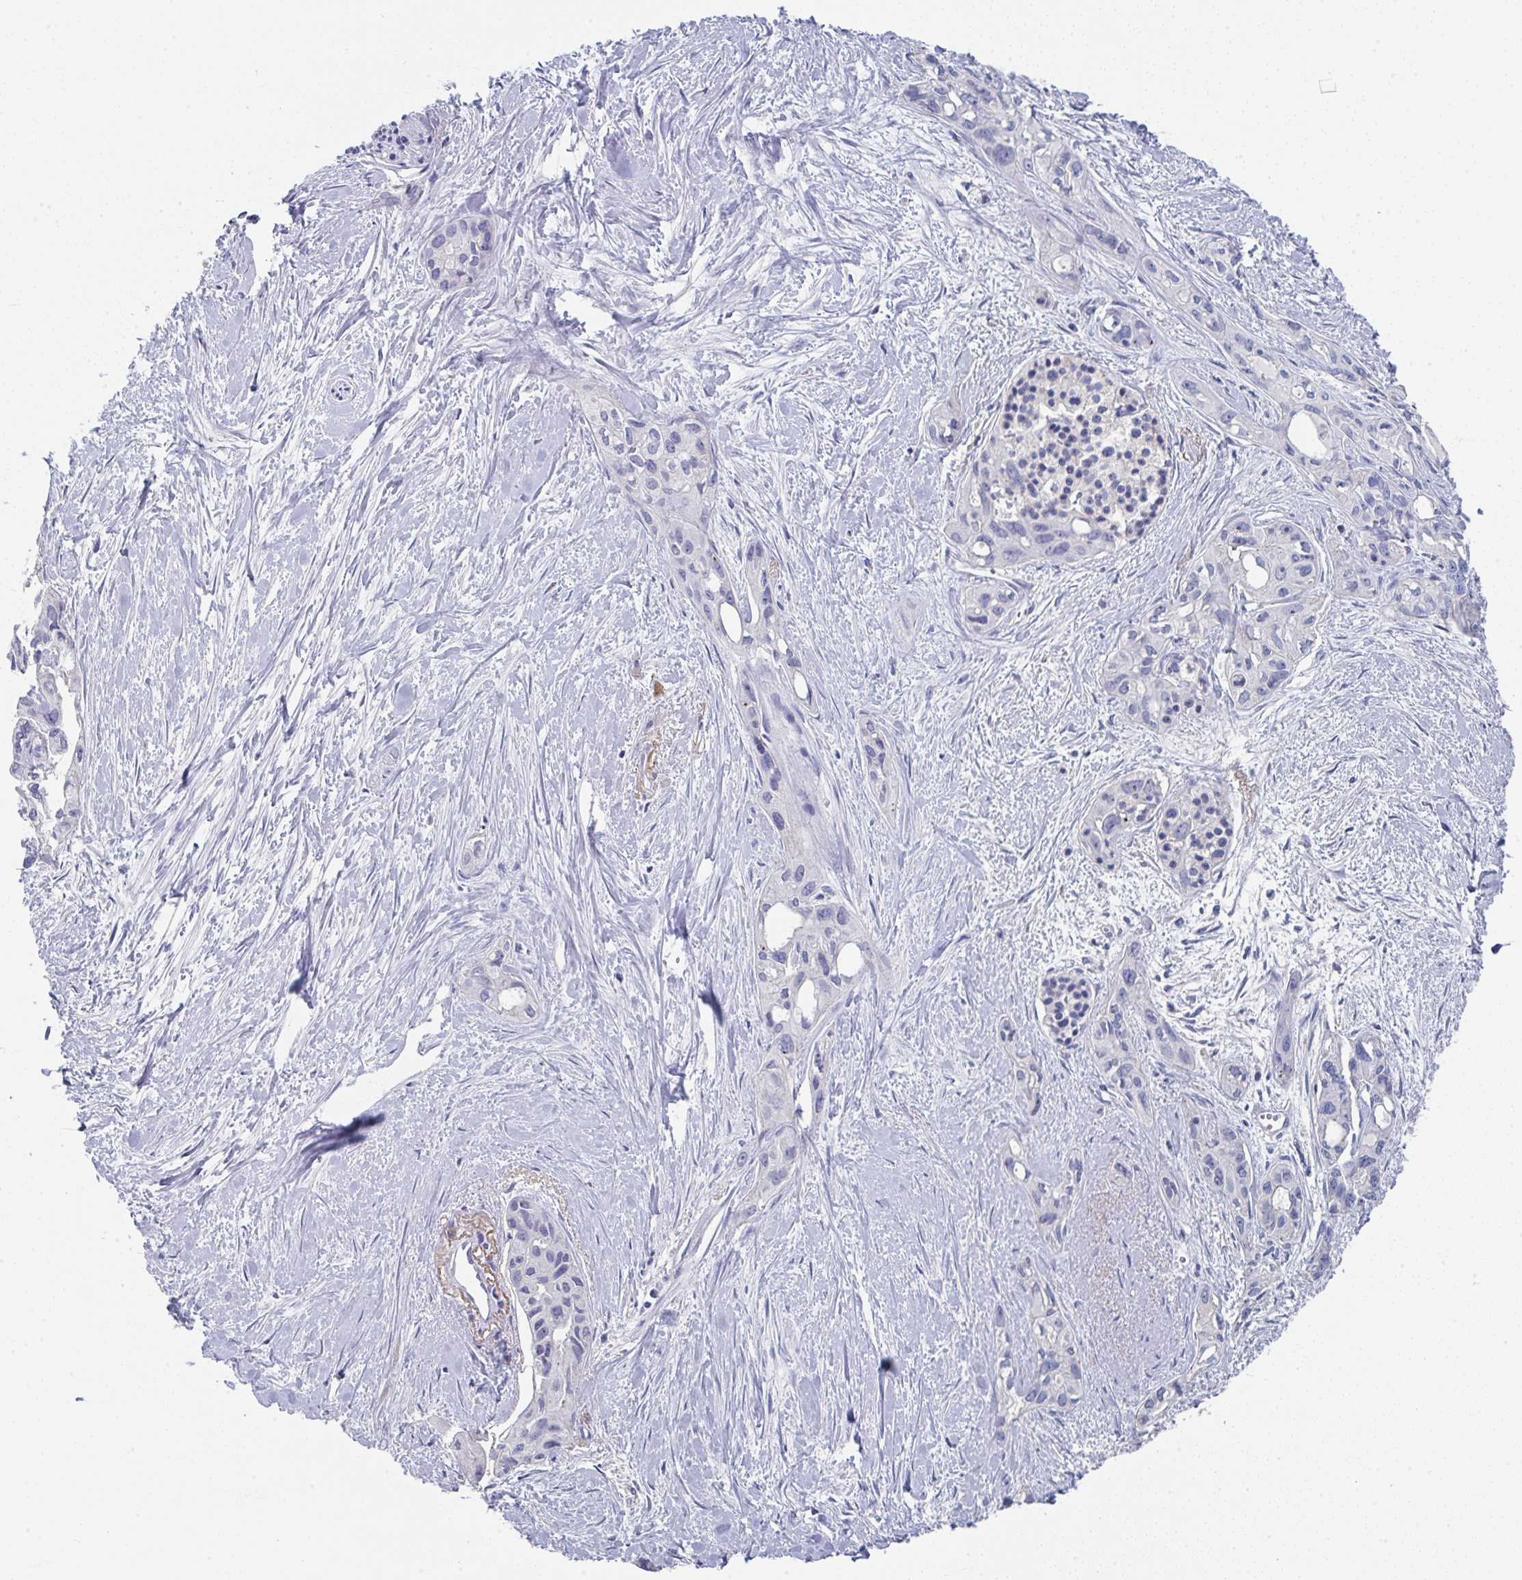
{"staining": {"intensity": "negative", "quantity": "none", "location": "none"}, "tissue": "pancreatic cancer", "cell_type": "Tumor cells", "image_type": "cancer", "snomed": [{"axis": "morphology", "description": "Adenocarcinoma, NOS"}, {"axis": "topography", "description": "Pancreas"}], "caption": "High magnification brightfield microscopy of pancreatic adenocarcinoma stained with DAB (3,3'-diaminobenzidine) (brown) and counterstained with hematoxylin (blue): tumor cells show no significant staining.", "gene": "TNFRSF8", "patient": {"sex": "female", "age": 50}}